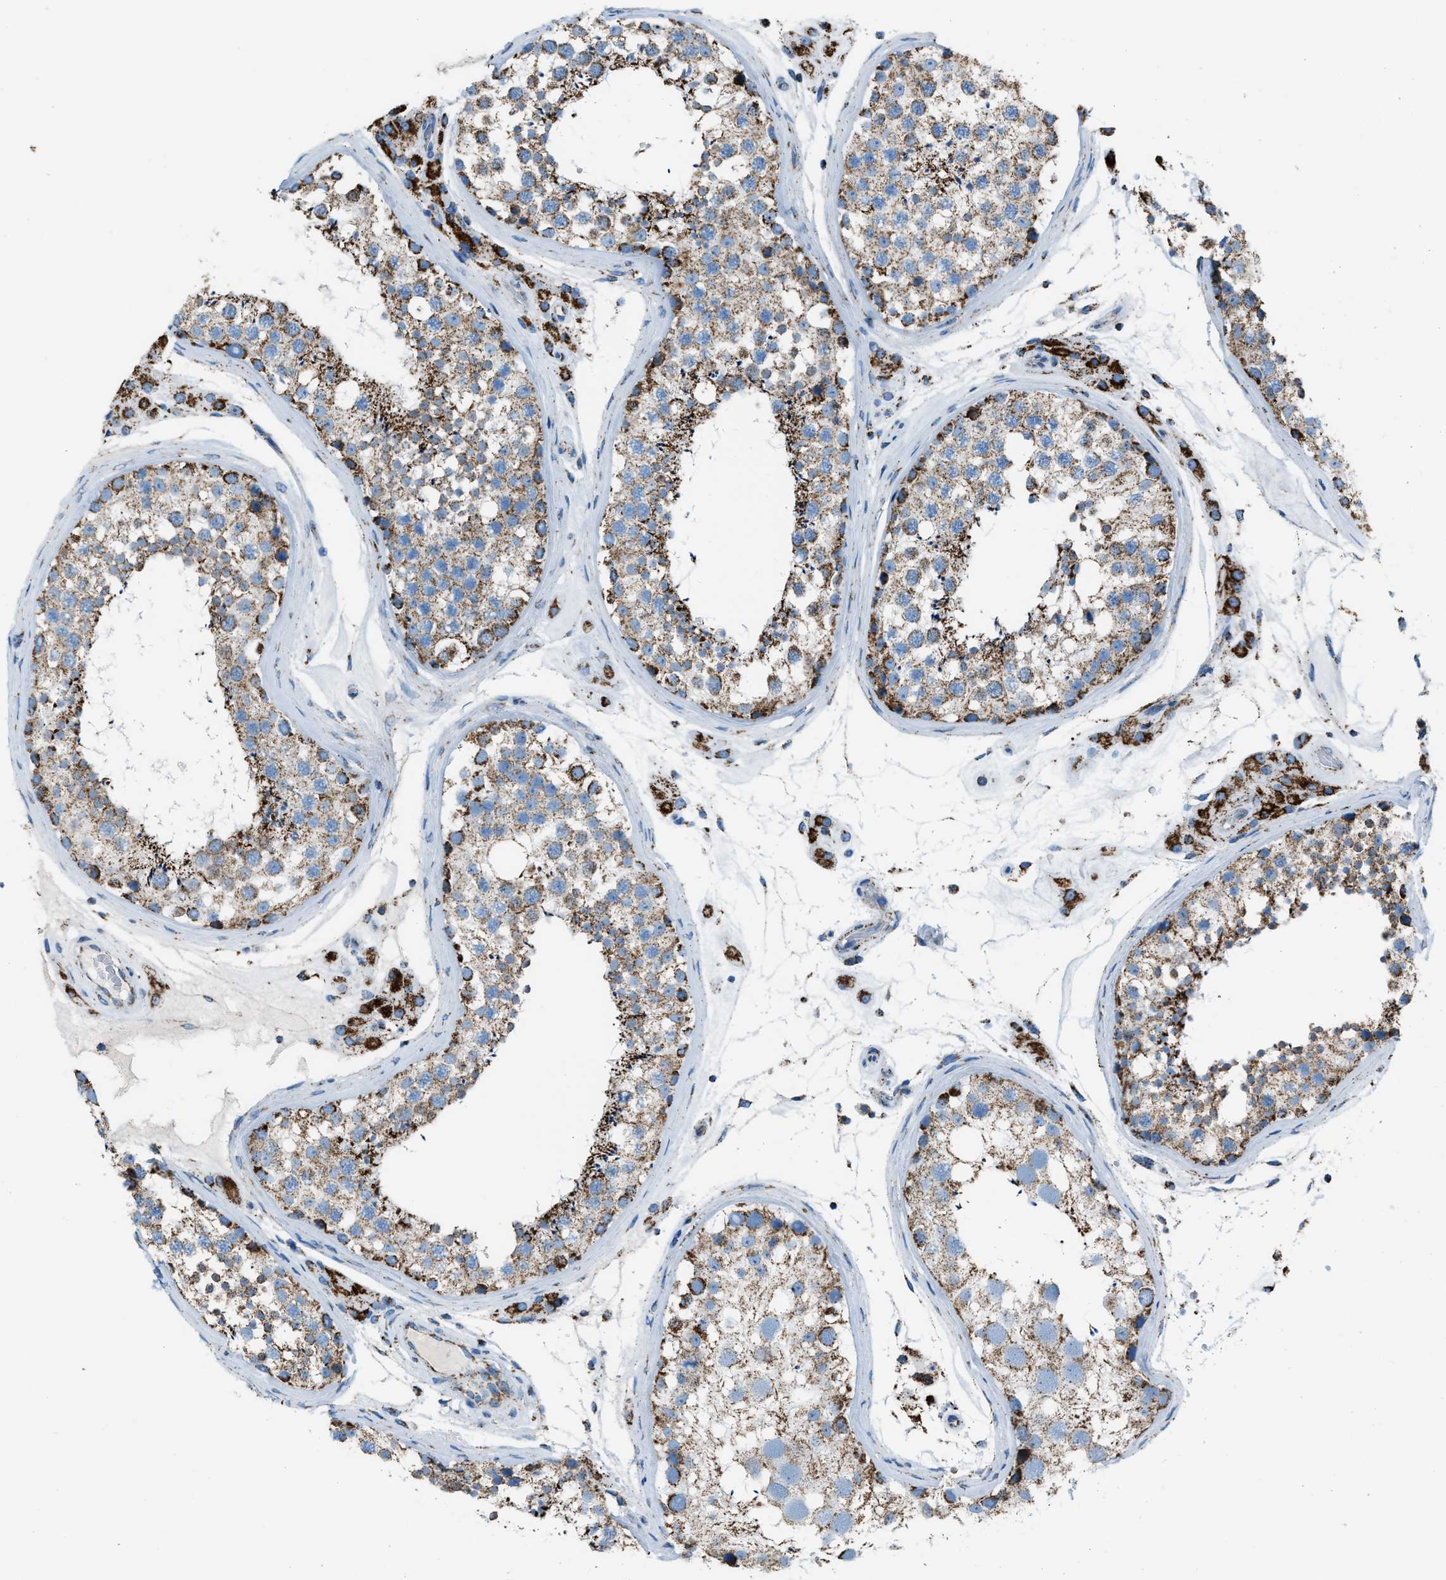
{"staining": {"intensity": "moderate", "quantity": ">75%", "location": "cytoplasmic/membranous"}, "tissue": "testis", "cell_type": "Cells in seminiferous ducts", "image_type": "normal", "snomed": [{"axis": "morphology", "description": "Normal tissue, NOS"}, {"axis": "topography", "description": "Testis"}], "caption": "Immunohistochemistry (IHC) of unremarkable testis demonstrates medium levels of moderate cytoplasmic/membranous positivity in about >75% of cells in seminiferous ducts.", "gene": "MDH2", "patient": {"sex": "male", "age": 46}}